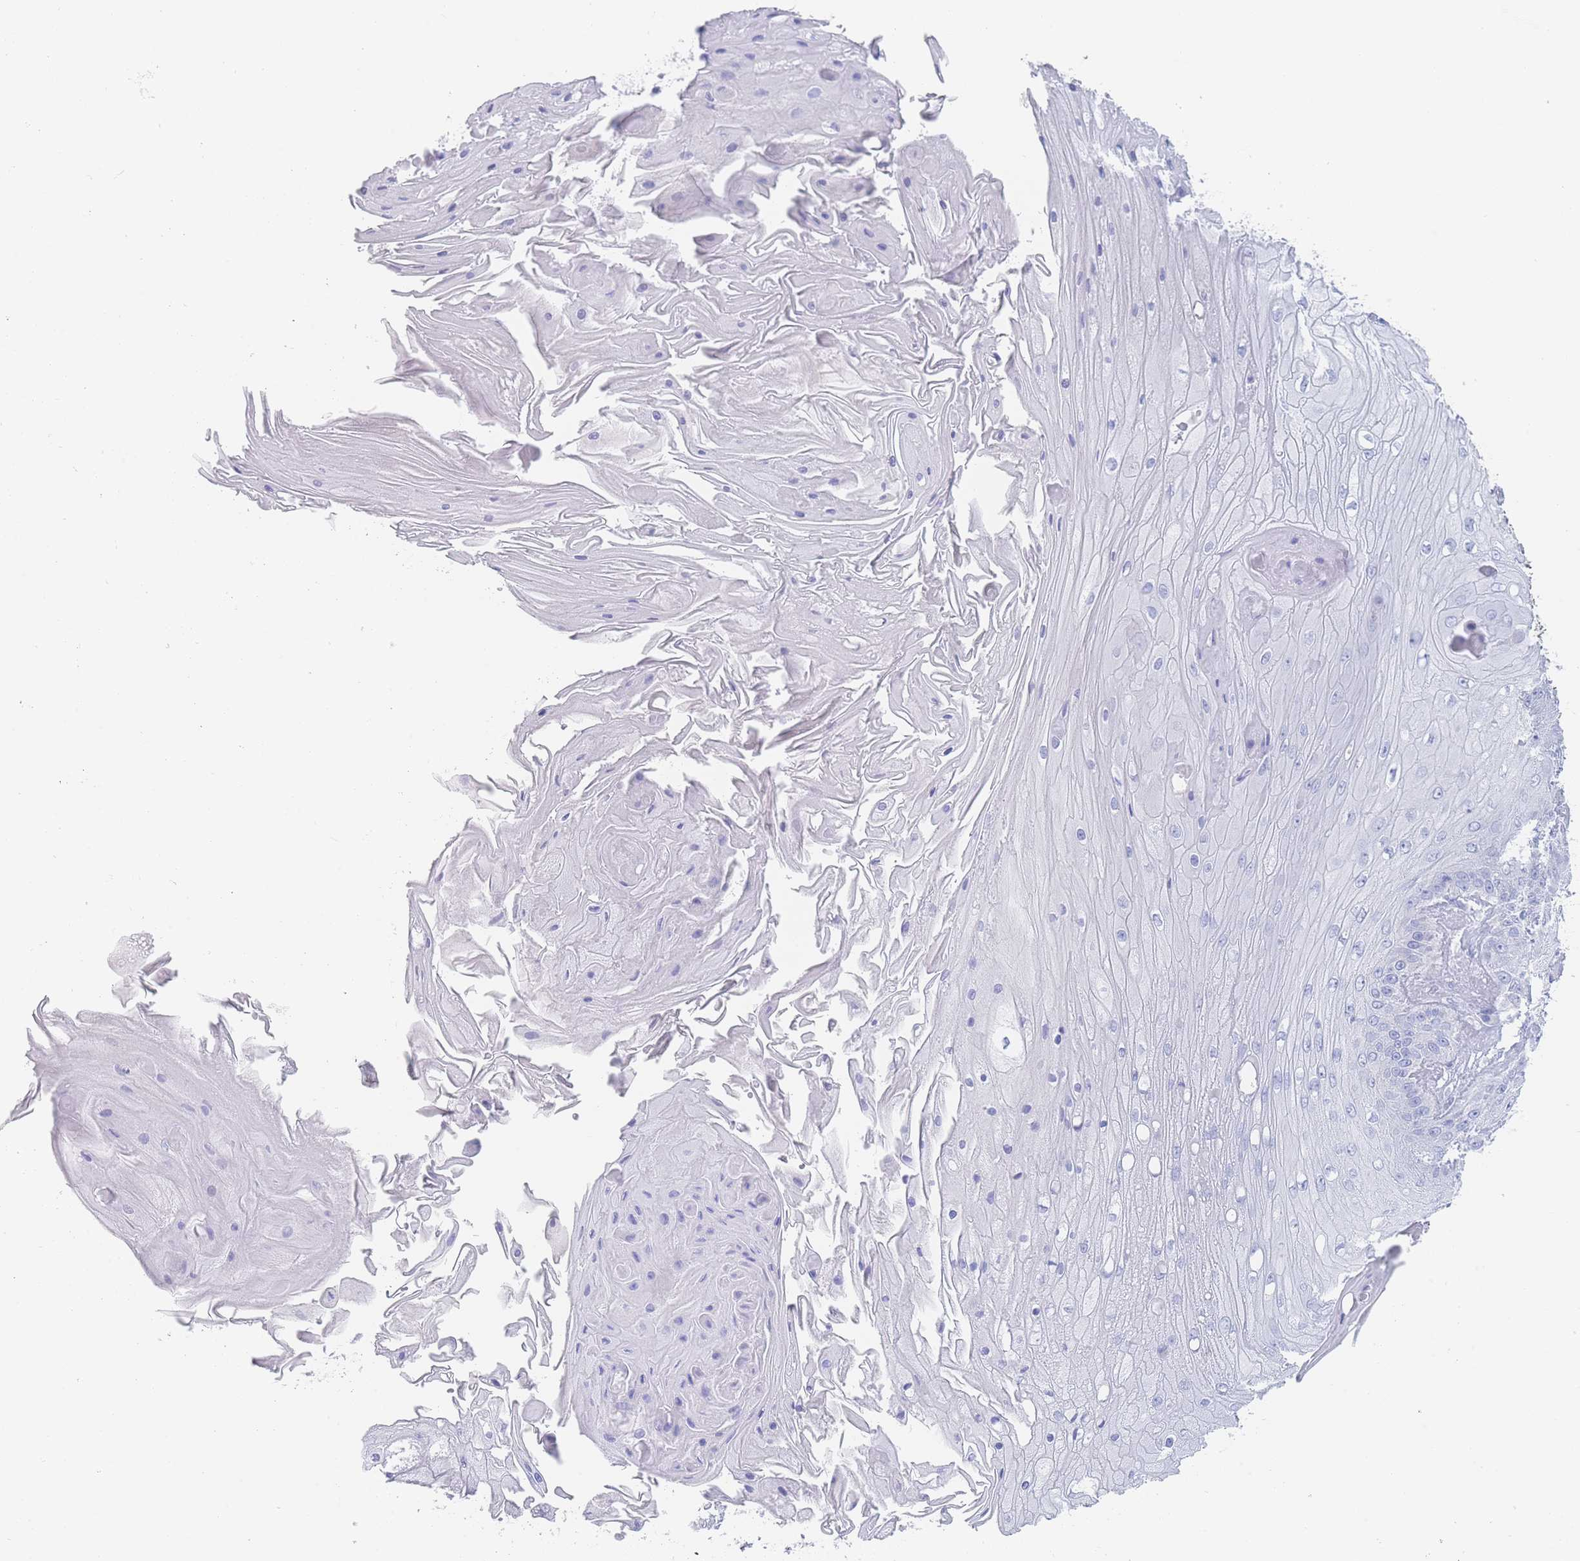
{"staining": {"intensity": "negative", "quantity": "none", "location": "none"}, "tissue": "skin cancer", "cell_type": "Tumor cells", "image_type": "cancer", "snomed": [{"axis": "morphology", "description": "Squamous cell carcinoma, NOS"}, {"axis": "topography", "description": "Skin"}], "caption": "High magnification brightfield microscopy of skin squamous cell carcinoma stained with DAB (3,3'-diaminobenzidine) (brown) and counterstained with hematoxylin (blue): tumor cells show no significant positivity.", "gene": "LZTFL1", "patient": {"sex": "male", "age": 70}}